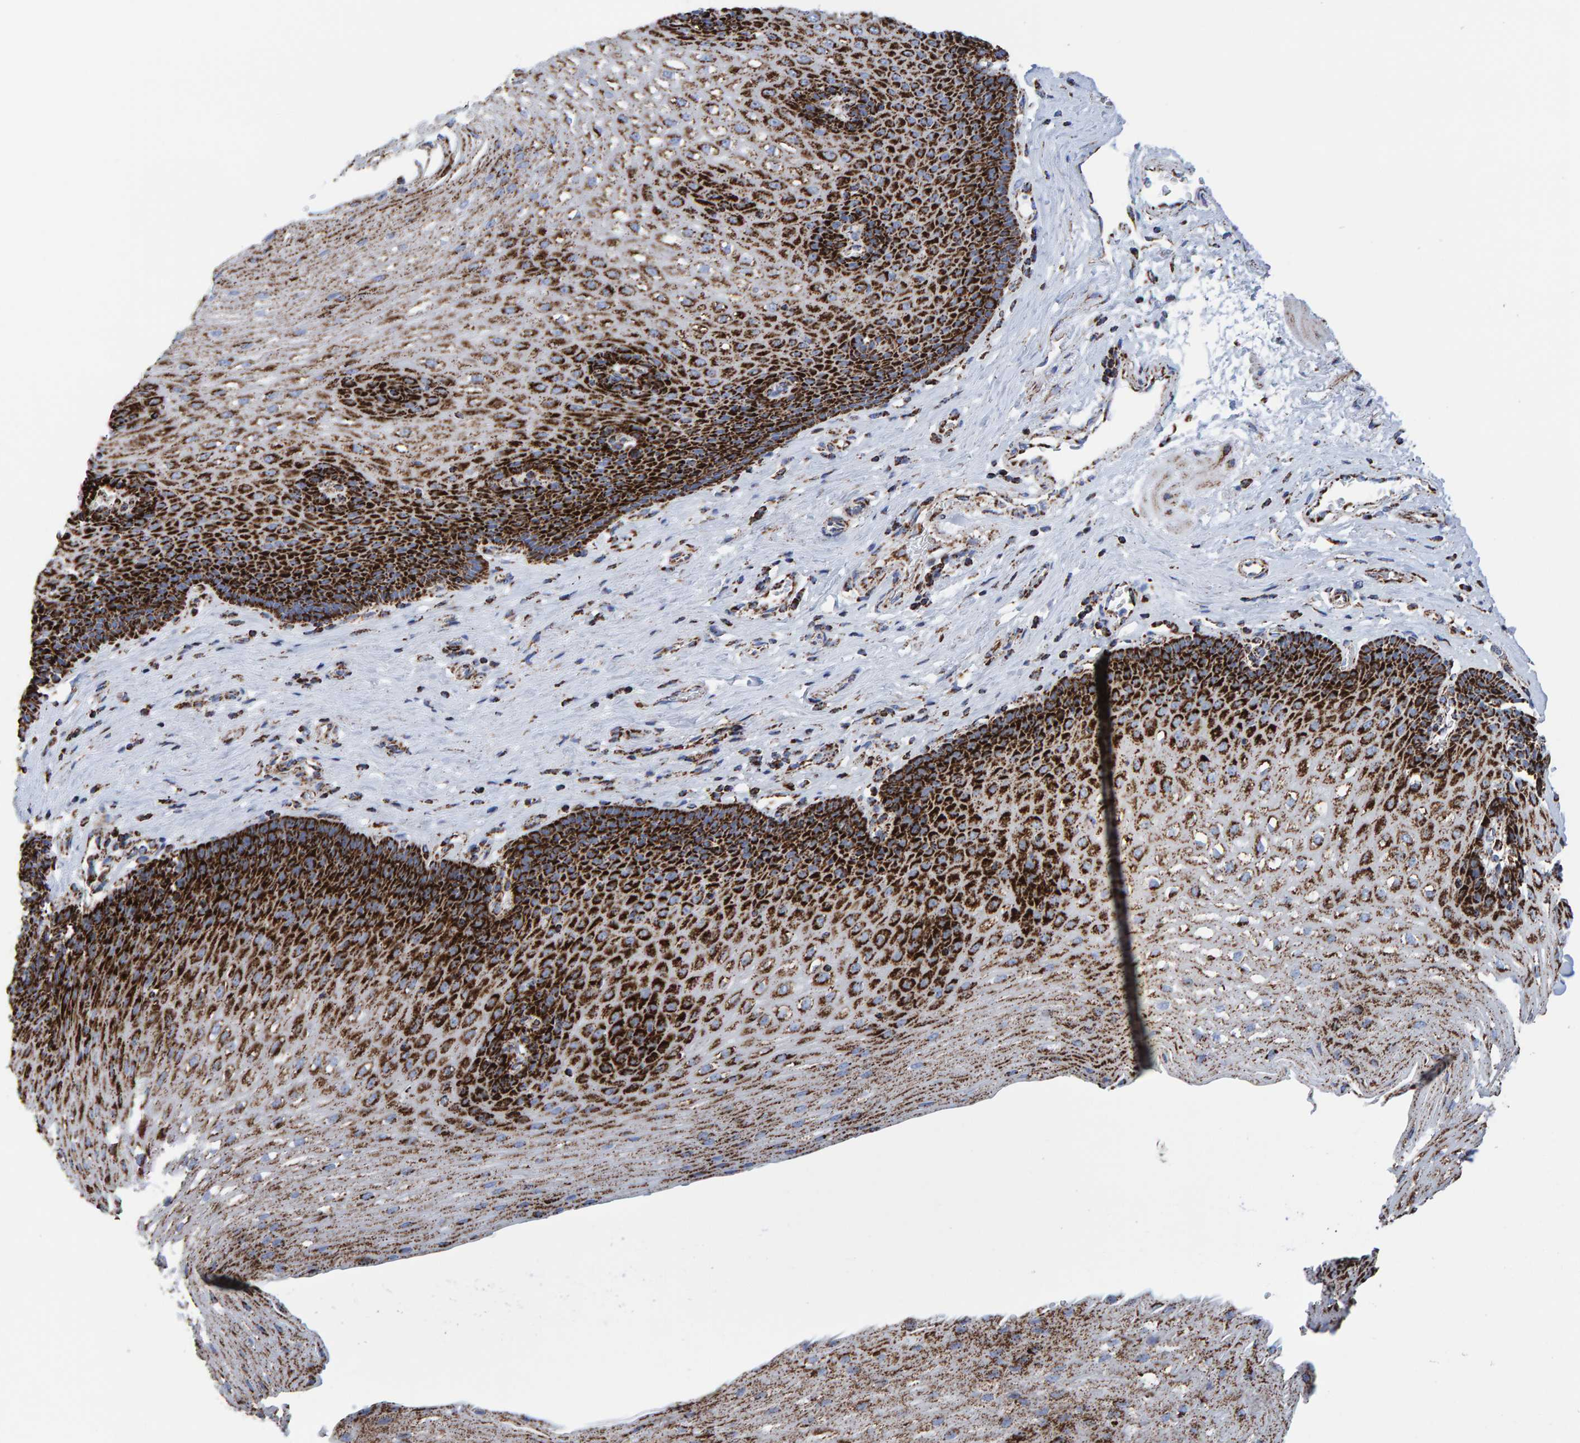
{"staining": {"intensity": "strong", "quantity": ">75%", "location": "cytoplasmic/membranous"}, "tissue": "esophagus", "cell_type": "Squamous epithelial cells", "image_type": "normal", "snomed": [{"axis": "morphology", "description": "Normal tissue, NOS"}, {"axis": "topography", "description": "Esophagus"}], "caption": "Immunohistochemical staining of unremarkable esophagus reveals high levels of strong cytoplasmic/membranous positivity in about >75% of squamous epithelial cells.", "gene": "ENSG00000262660", "patient": {"sex": "male", "age": 48}}